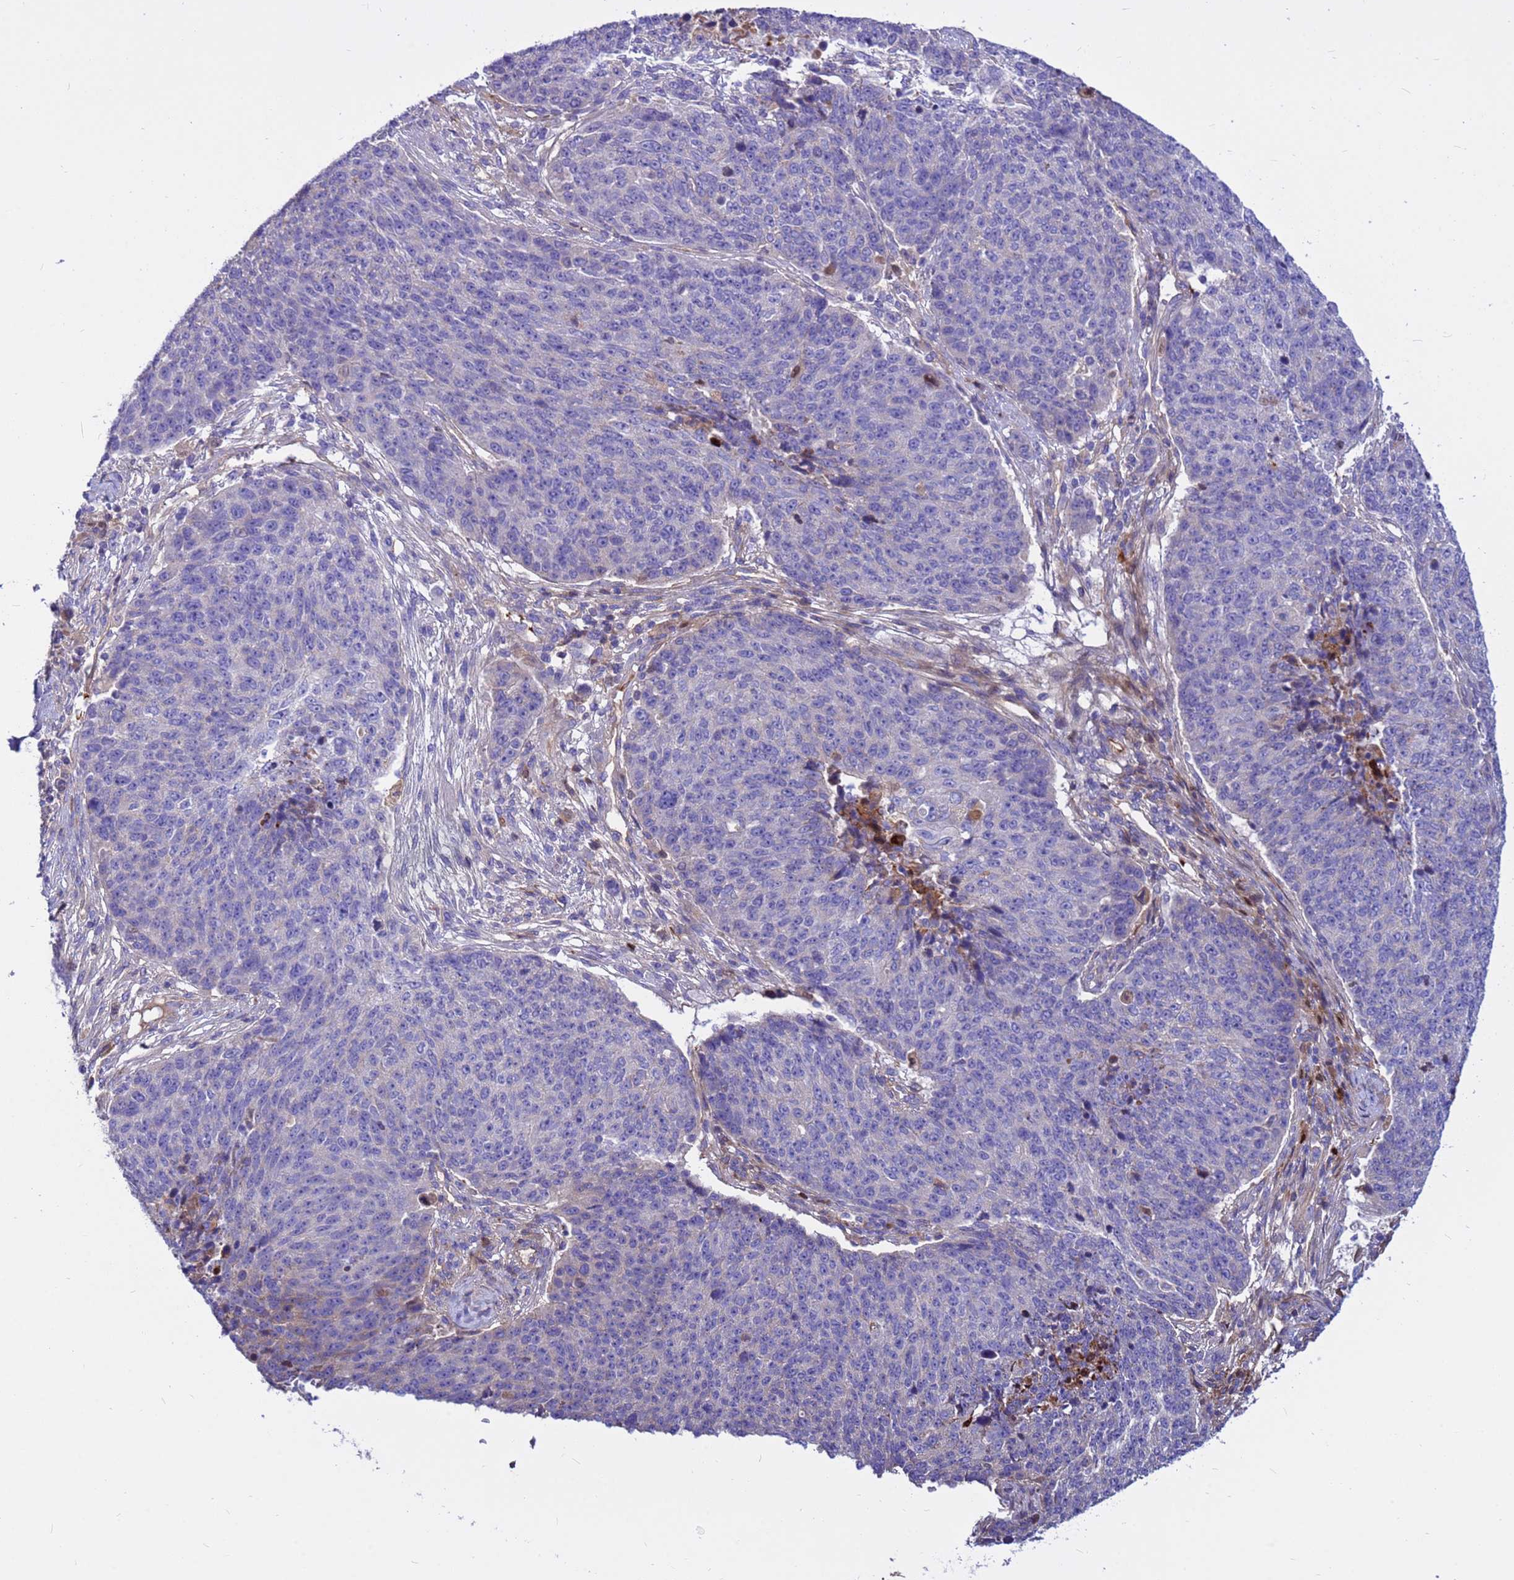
{"staining": {"intensity": "negative", "quantity": "none", "location": "none"}, "tissue": "lung cancer", "cell_type": "Tumor cells", "image_type": "cancer", "snomed": [{"axis": "morphology", "description": "Normal tissue, NOS"}, {"axis": "morphology", "description": "Squamous cell carcinoma, NOS"}, {"axis": "topography", "description": "Lymph node"}, {"axis": "topography", "description": "Lung"}], "caption": "Immunohistochemistry image of human lung cancer stained for a protein (brown), which exhibits no positivity in tumor cells.", "gene": "CRHBP", "patient": {"sex": "male", "age": 66}}